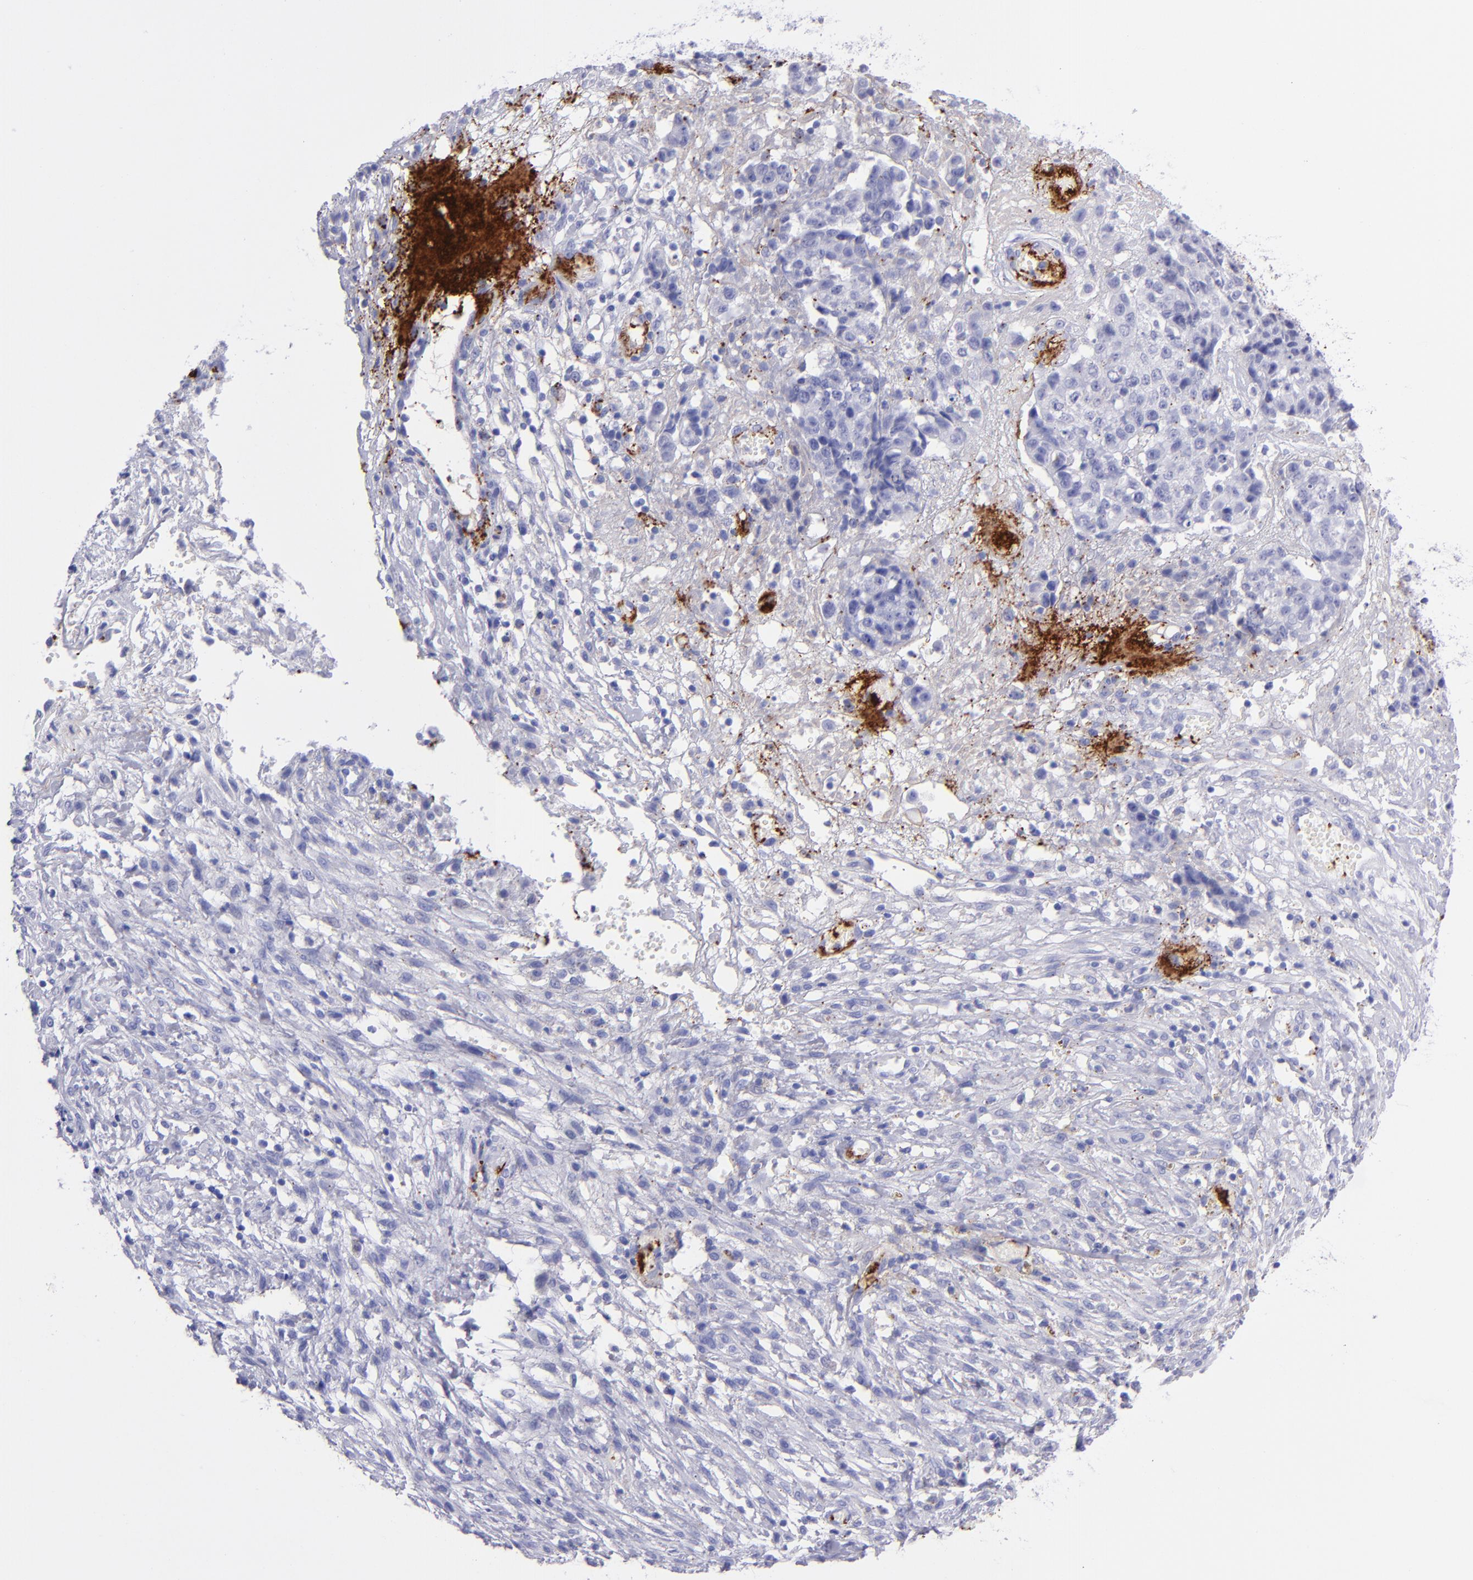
{"staining": {"intensity": "negative", "quantity": "none", "location": "none"}, "tissue": "ovarian cancer", "cell_type": "Tumor cells", "image_type": "cancer", "snomed": [{"axis": "morphology", "description": "Carcinoma, endometroid"}, {"axis": "topography", "description": "Ovary"}], "caption": "An immunohistochemistry (IHC) photomicrograph of ovarian cancer is shown. There is no staining in tumor cells of ovarian cancer. (DAB (3,3'-diaminobenzidine) immunohistochemistry, high magnification).", "gene": "EFCAB13", "patient": {"sex": "female", "age": 42}}